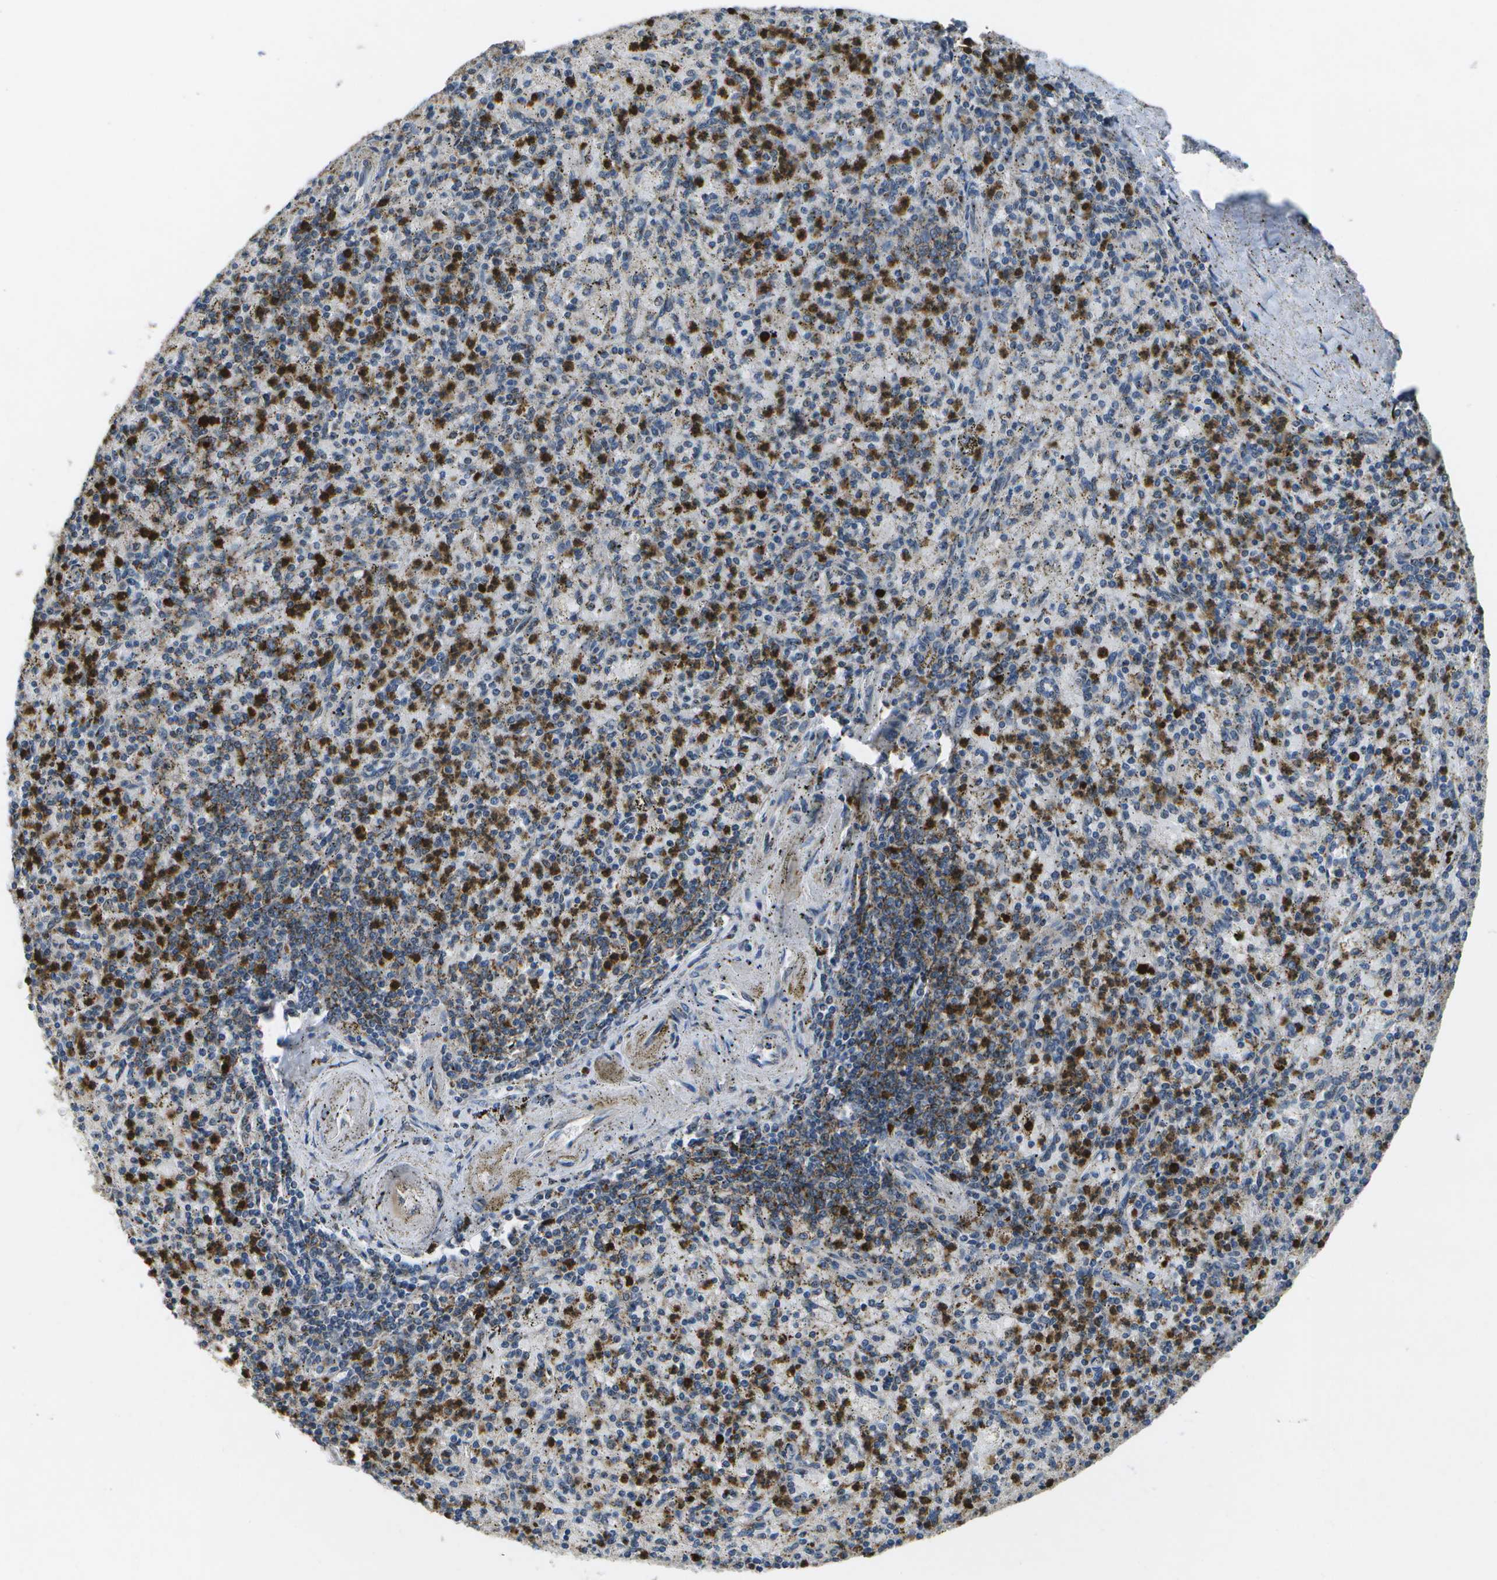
{"staining": {"intensity": "strong", "quantity": "25%-75%", "location": "cytoplasmic/membranous,nuclear"}, "tissue": "spleen", "cell_type": "Cells in red pulp", "image_type": "normal", "snomed": [{"axis": "morphology", "description": "Normal tissue, NOS"}, {"axis": "topography", "description": "Spleen"}], "caption": "The photomicrograph displays a brown stain indicating the presence of a protein in the cytoplasmic/membranous,nuclear of cells in red pulp in spleen. (brown staining indicates protein expression, while blue staining denotes nuclei).", "gene": "GALNT15", "patient": {"sex": "male", "age": 72}}